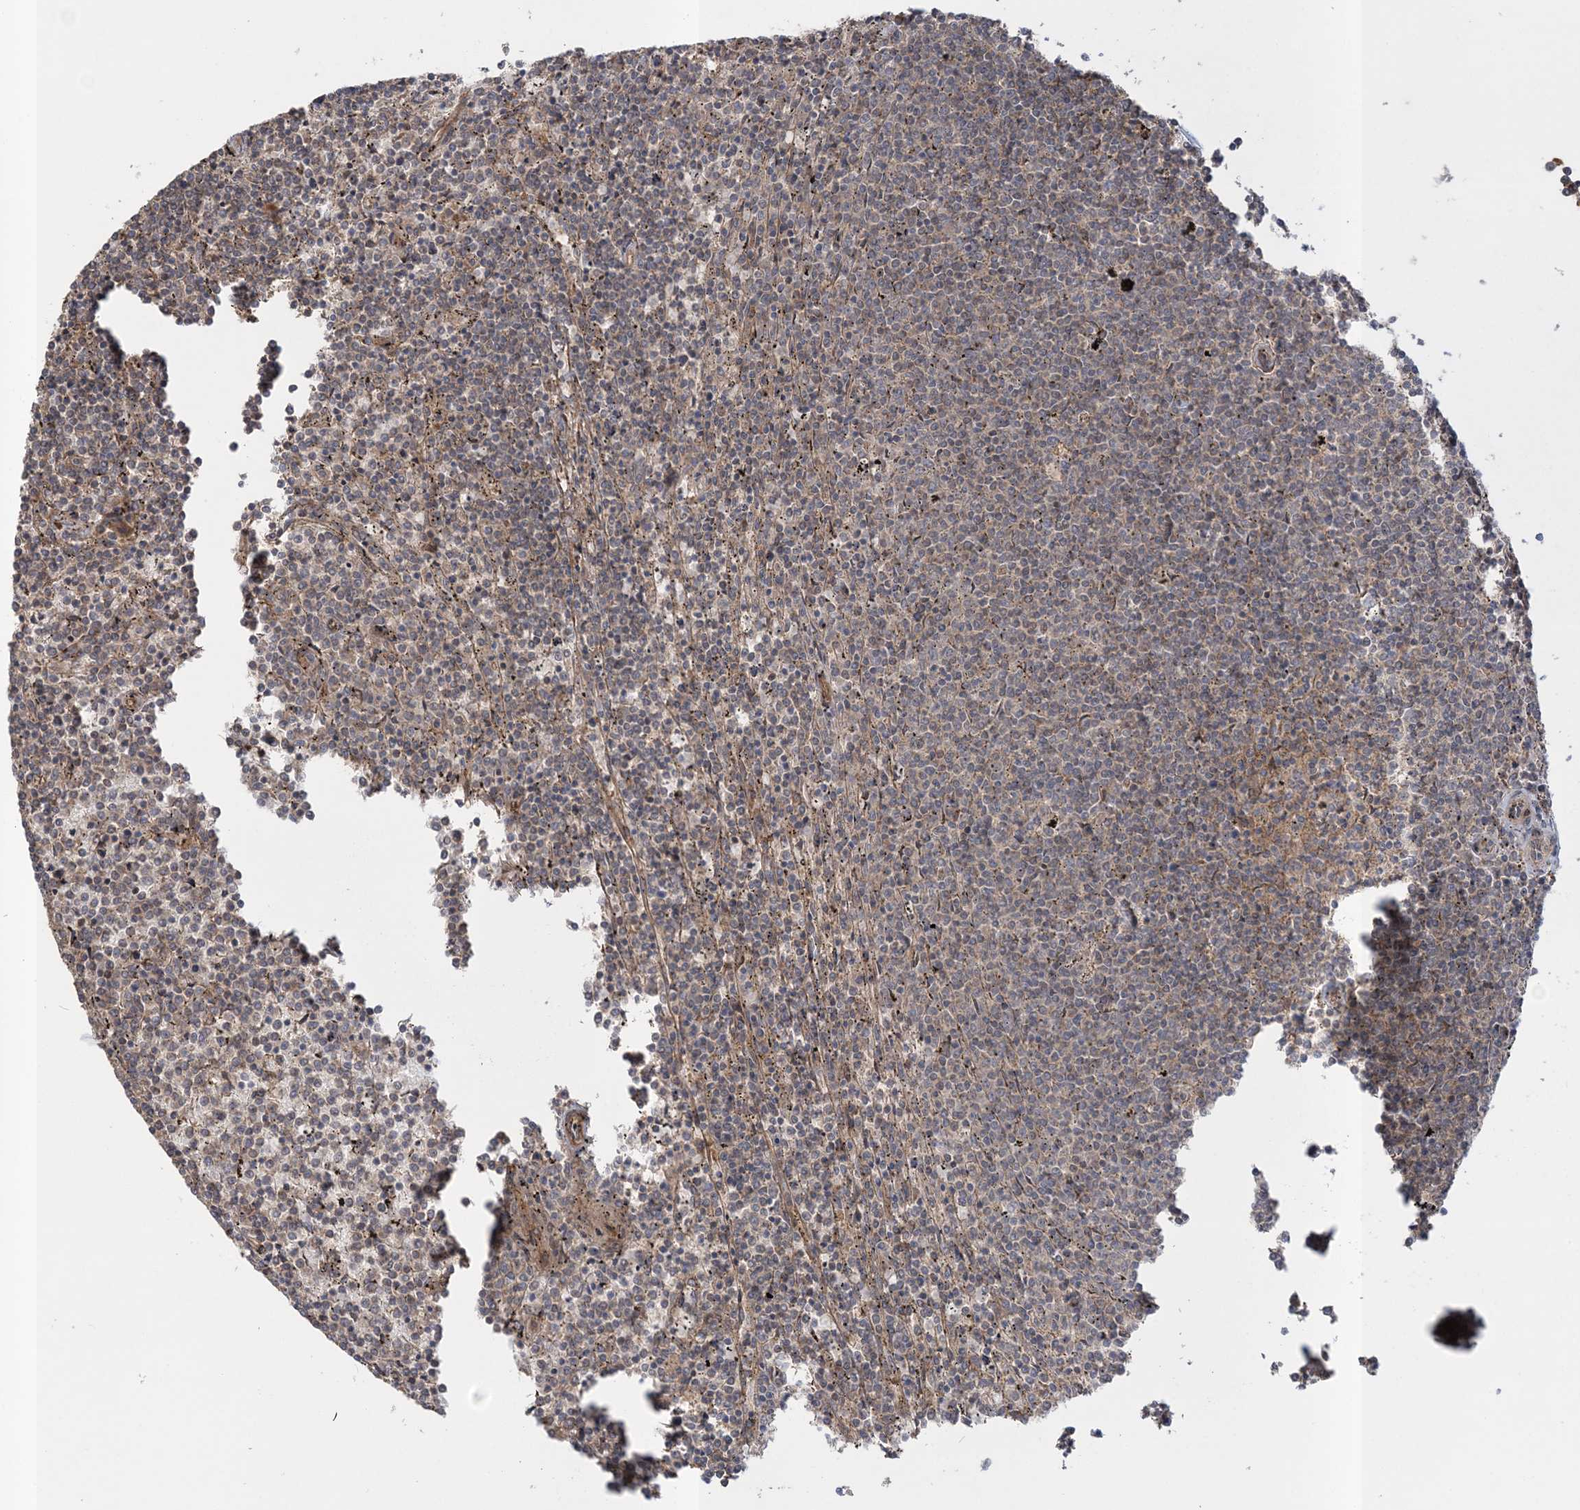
{"staining": {"intensity": "weak", "quantity": "25%-75%", "location": "cytoplasmic/membranous"}, "tissue": "lymphoma", "cell_type": "Tumor cells", "image_type": "cancer", "snomed": [{"axis": "morphology", "description": "Malignant lymphoma, non-Hodgkin's type, Low grade"}, {"axis": "topography", "description": "Spleen"}], "caption": "The immunohistochemical stain highlights weak cytoplasmic/membranous positivity in tumor cells of lymphoma tissue.", "gene": "MOCS2", "patient": {"sex": "female", "age": 50}}